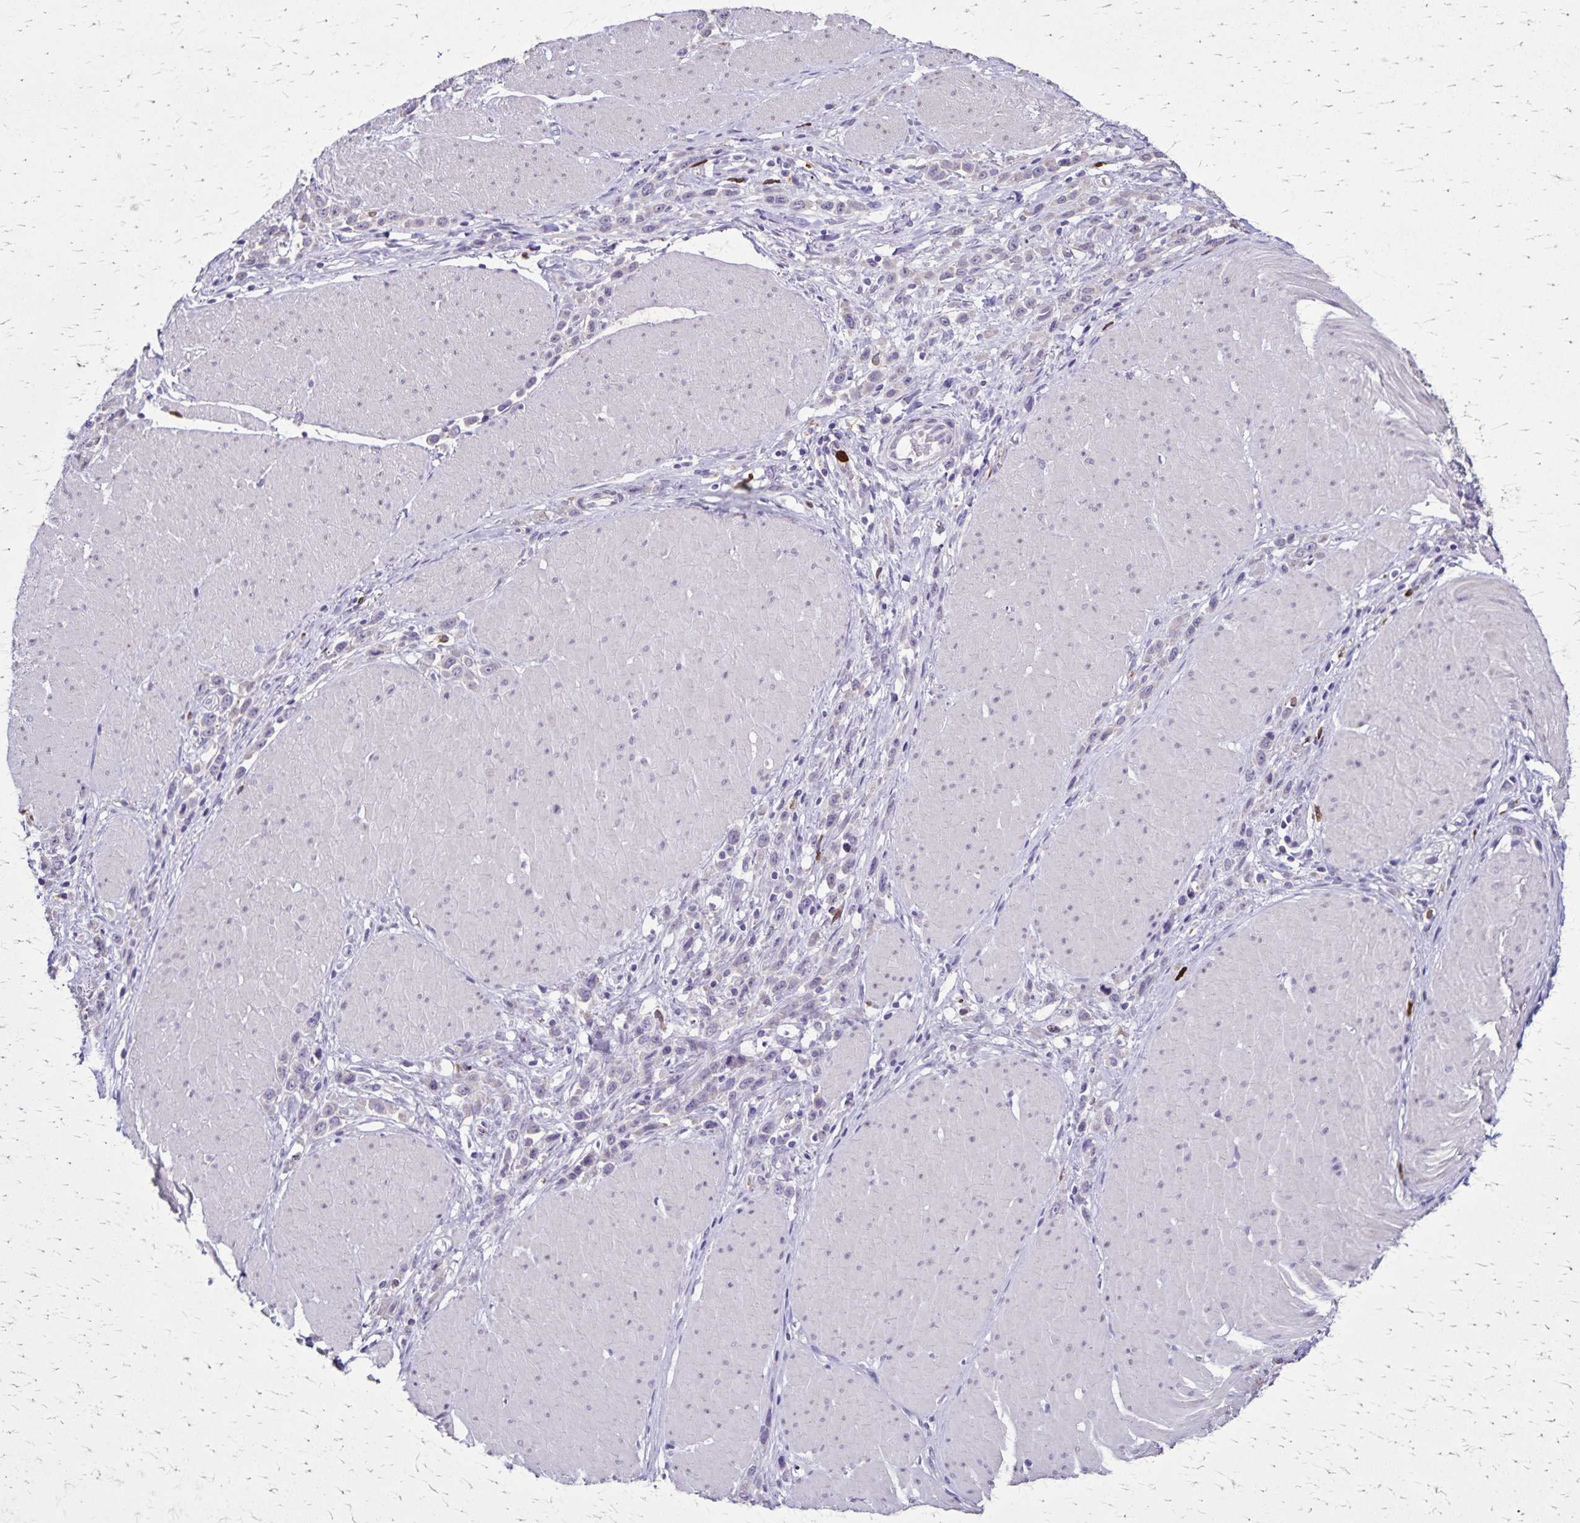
{"staining": {"intensity": "negative", "quantity": "none", "location": "none"}, "tissue": "stomach cancer", "cell_type": "Tumor cells", "image_type": "cancer", "snomed": [{"axis": "morphology", "description": "Adenocarcinoma, NOS"}, {"axis": "topography", "description": "Stomach"}], "caption": "IHC histopathology image of neoplastic tissue: stomach cancer stained with DAB (3,3'-diaminobenzidine) displays no significant protein staining in tumor cells. (DAB (3,3'-diaminobenzidine) immunohistochemistry (IHC), high magnification).", "gene": "ULBP3", "patient": {"sex": "male", "age": 47}}